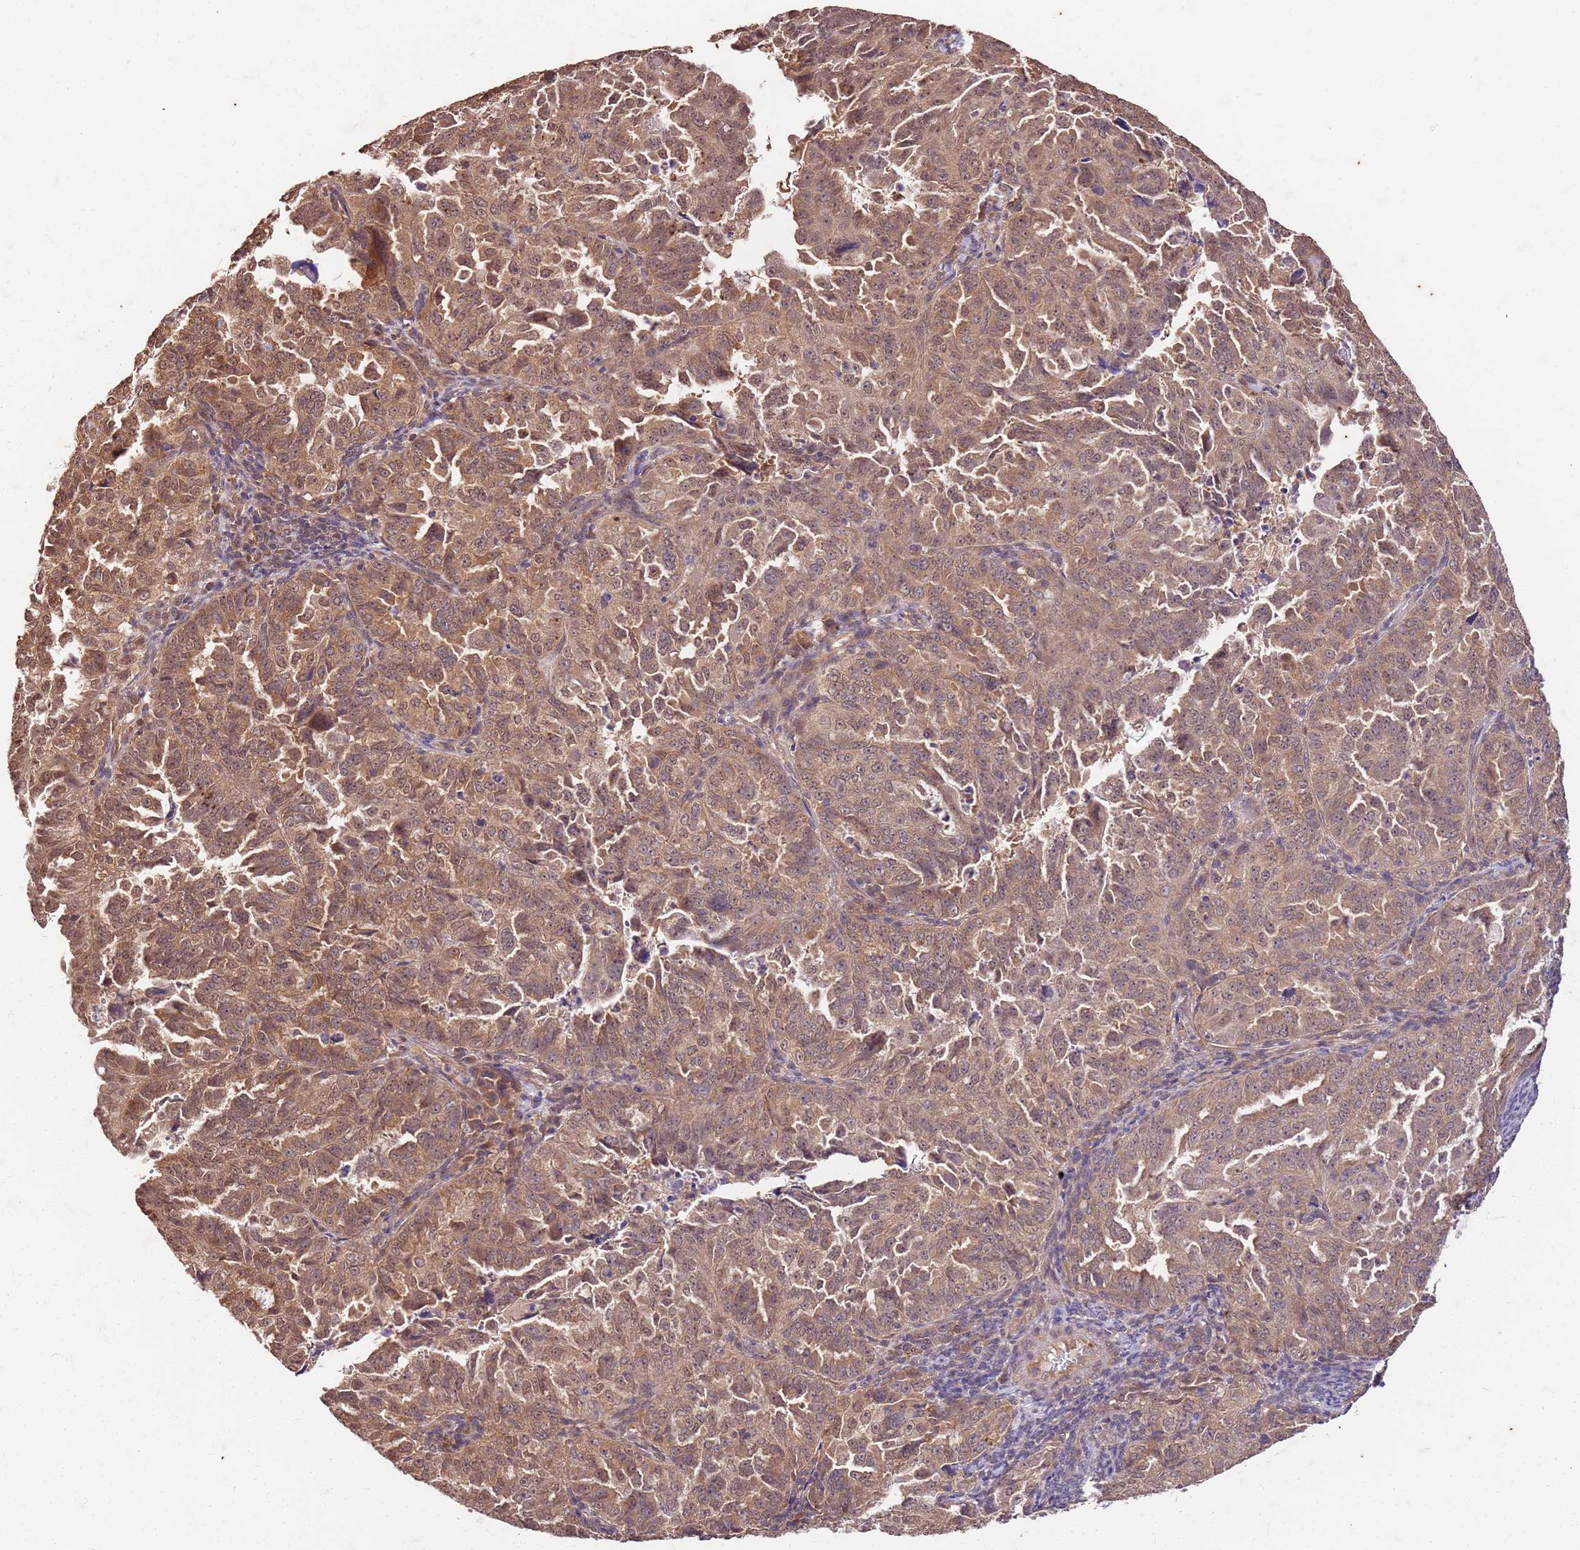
{"staining": {"intensity": "moderate", "quantity": ">75%", "location": "cytoplasmic/membranous,nuclear"}, "tissue": "endometrial cancer", "cell_type": "Tumor cells", "image_type": "cancer", "snomed": [{"axis": "morphology", "description": "Adenocarcinoma, NOS"}, {"axis": "topography", "description": "Endometrium"}], "caption": "Endometrial cancer stained with a brown dye shows moderate cytoplasmic/membranous and nuclear positive positivity in approximately >75% of tumor cells.", "gene": "UBE3A", "patient": {"sex": "female", "age": 65}}